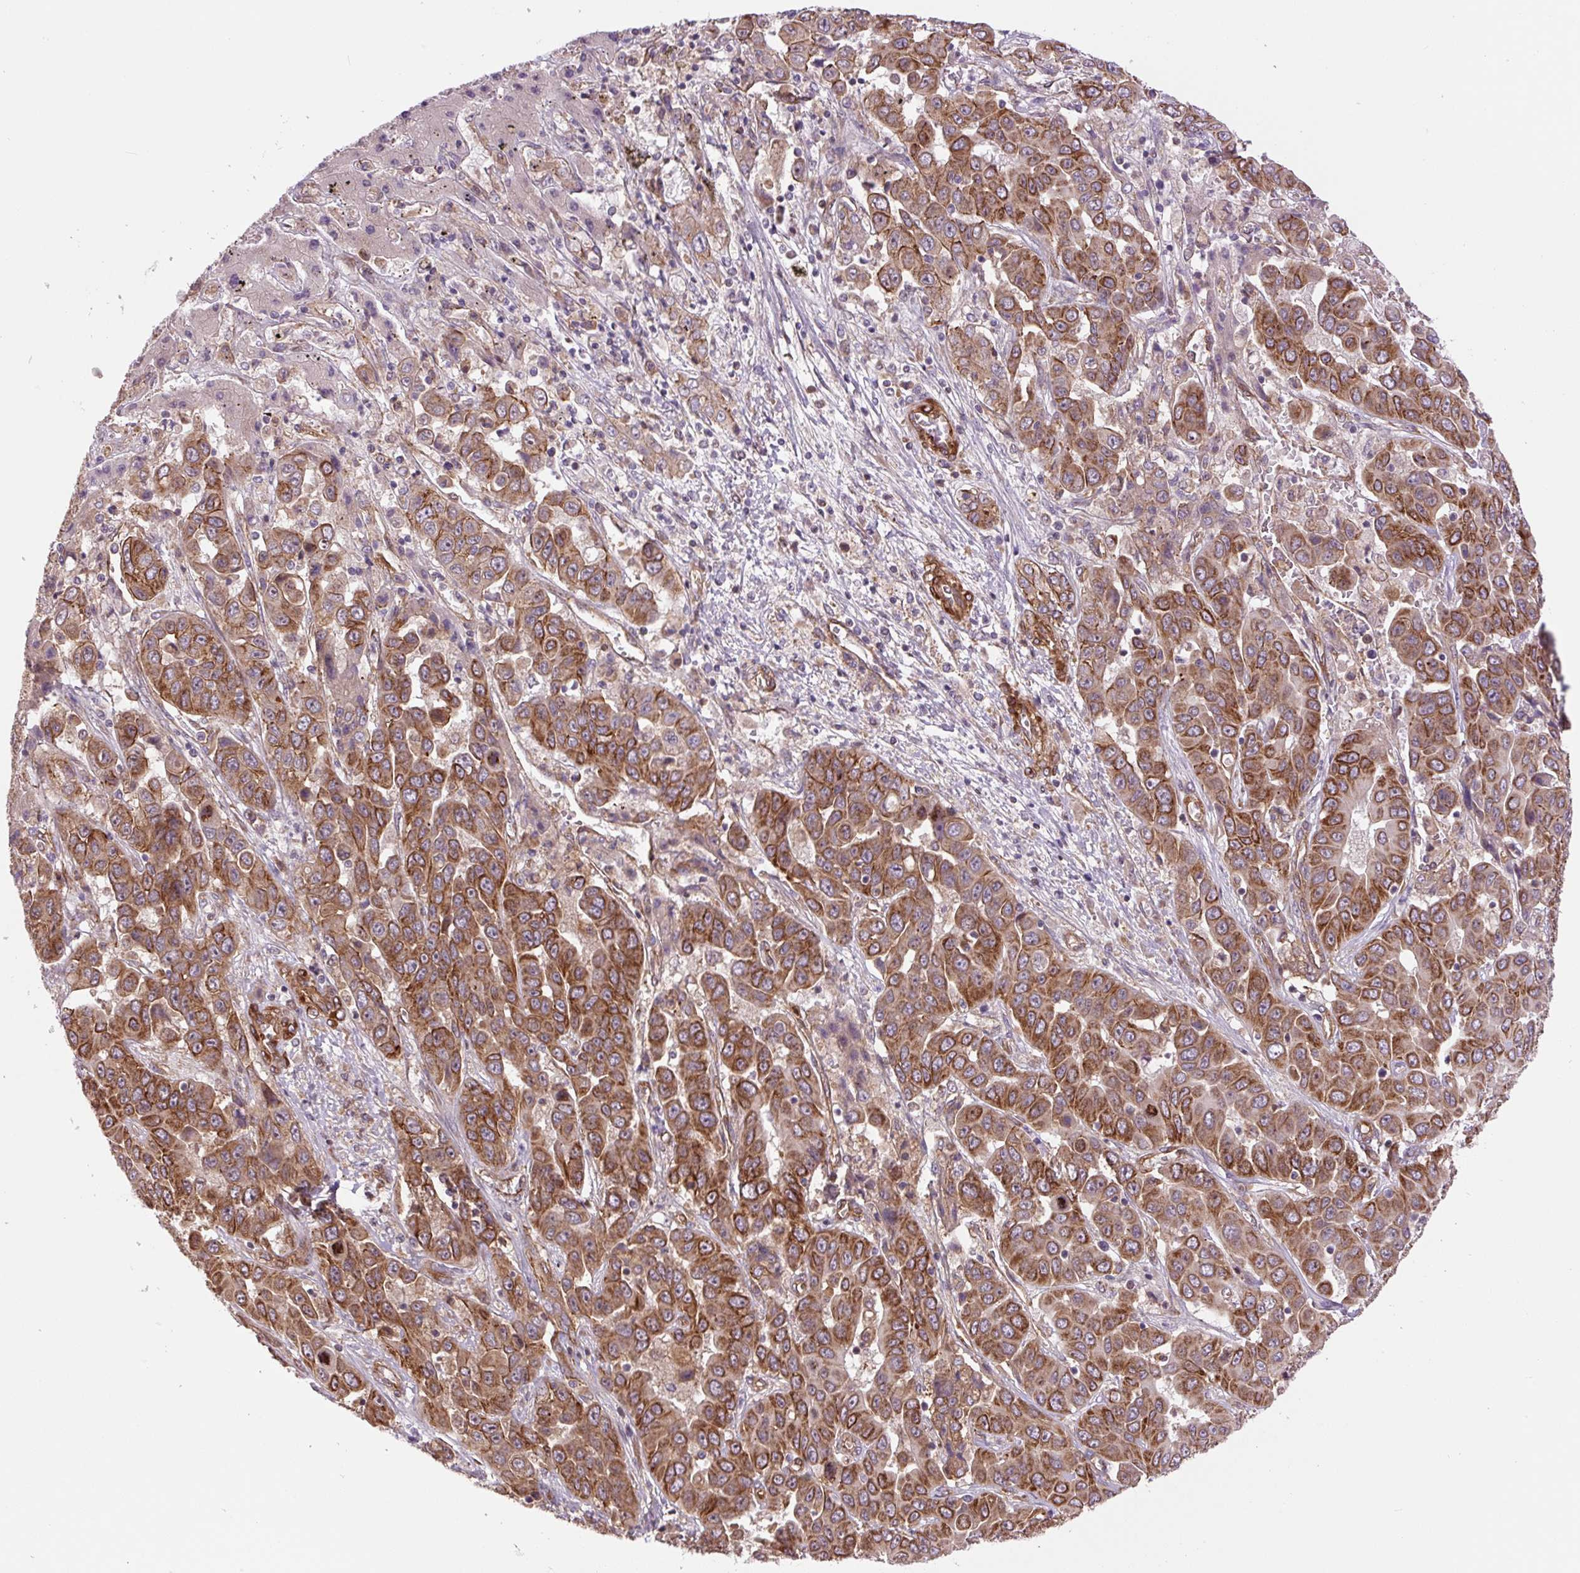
{"staining": {"intensity": "strong", "quantity": ">75%", "location": "cytoplasmic/membranous"}, "tissue": "liver cancer", "cell_type": "Tumor cells", "image_type": "cancer", "snomed": [{"axis": "morphology", "description": "Cholangiocarcinoma"}, {"axis": "topography", "description": "Liver"}], "caption": "Protein analysis of liver cancer tissue reveals strong cytoplasmic/membranous expression in about >75% of tumor cells.", "gene": "SEPTIN10", "patient": {"sex": "female", "age": 52}}